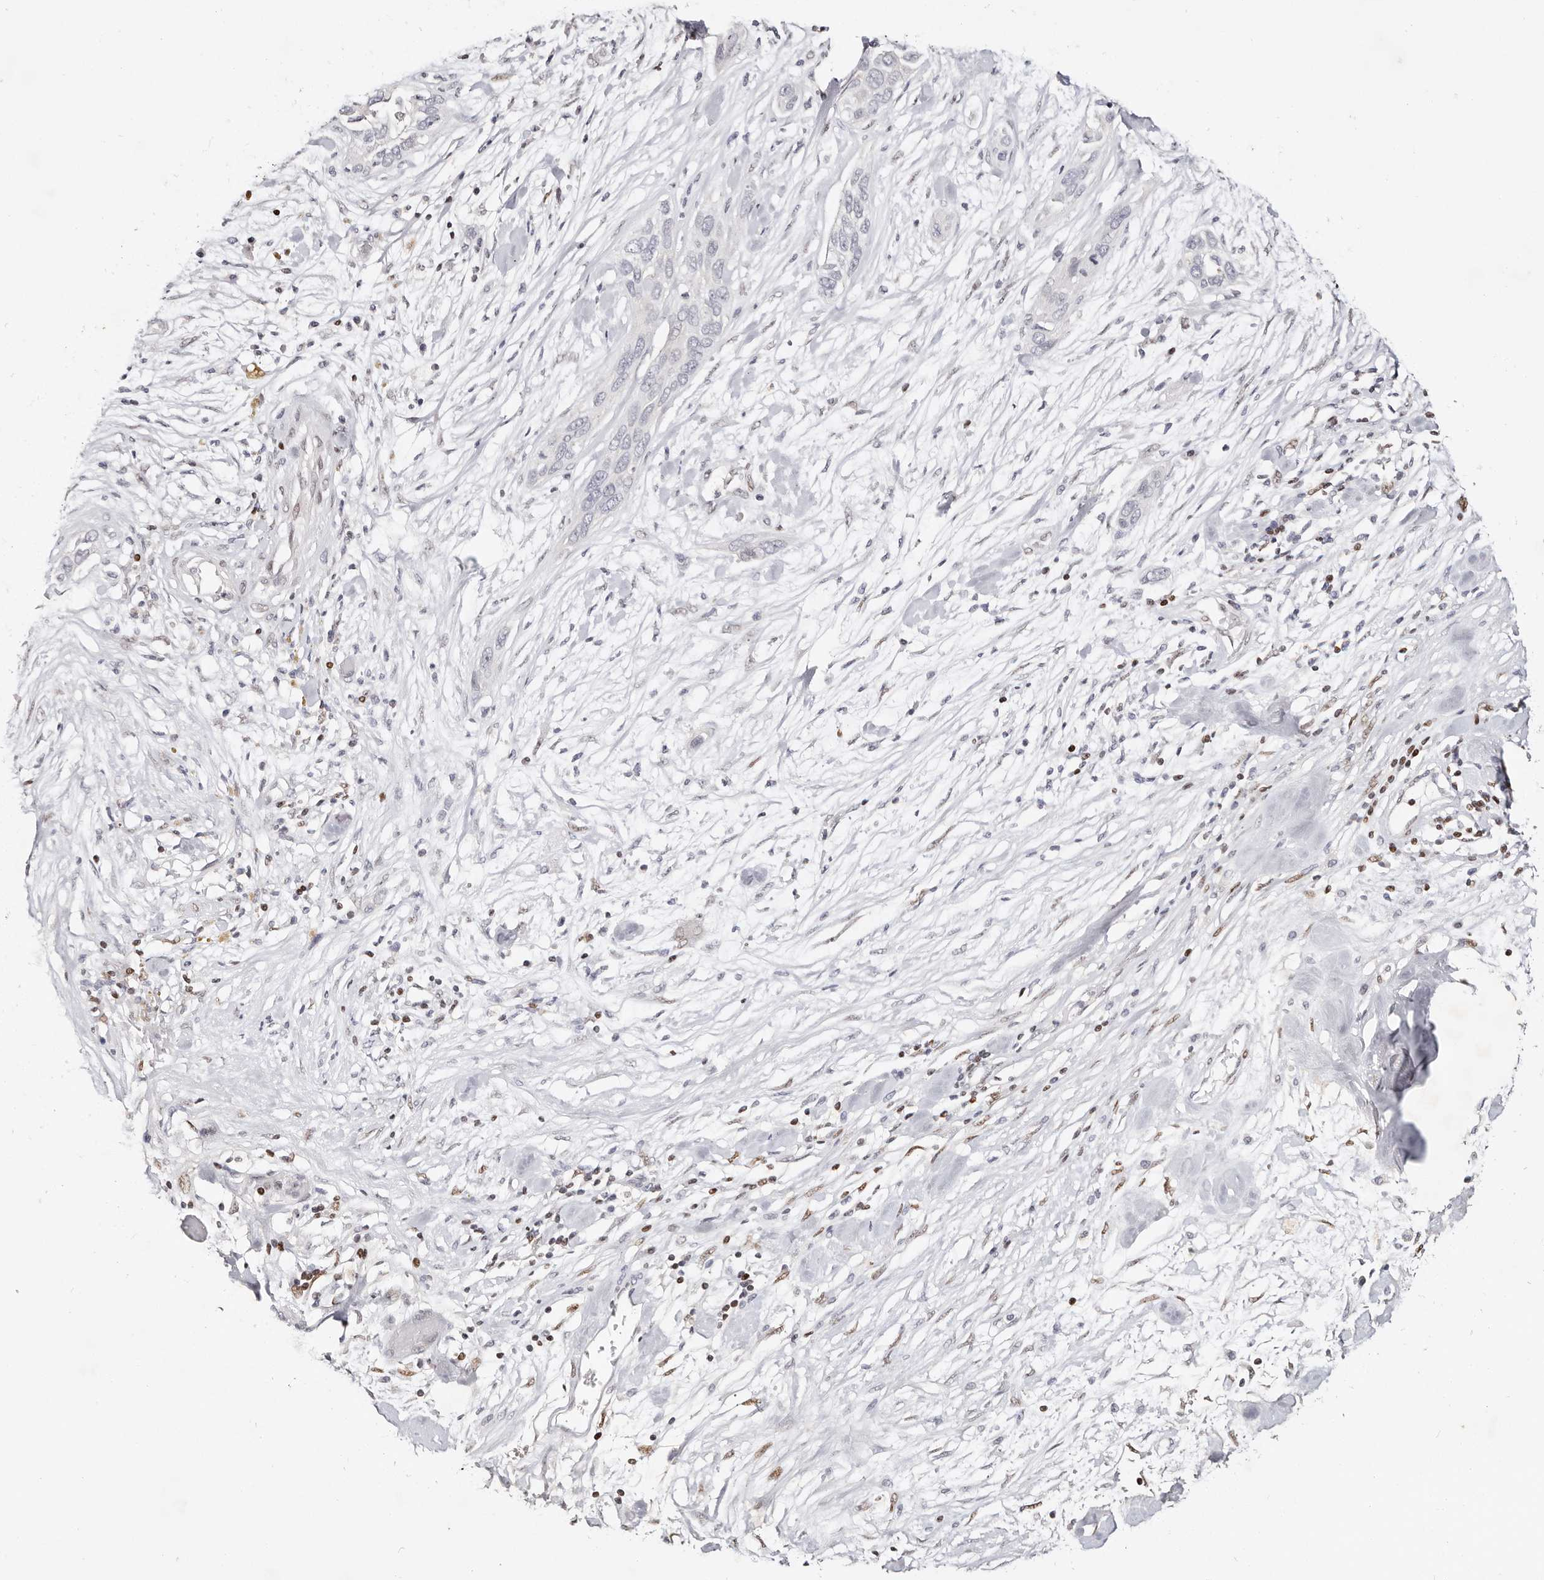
{"staining": {"intensity": "negative", "quantity": "none", "location": "none"}, "tissue": "pancreatic cancer", "cell_type": "Tumor cells", "image_type": "cancer", "snomed": [{"axis": "morphology", "description": "Adenocarcinoma, NOS"}, {"axis": "topography", "description": "Pancreas"}], "caption": "A histopathology image of pancreatic cancer stained for a protein reveals no brown staining in tumor cells.", "gene": "IQGAP3", "patient": {"sex": "female", "age": 60}}